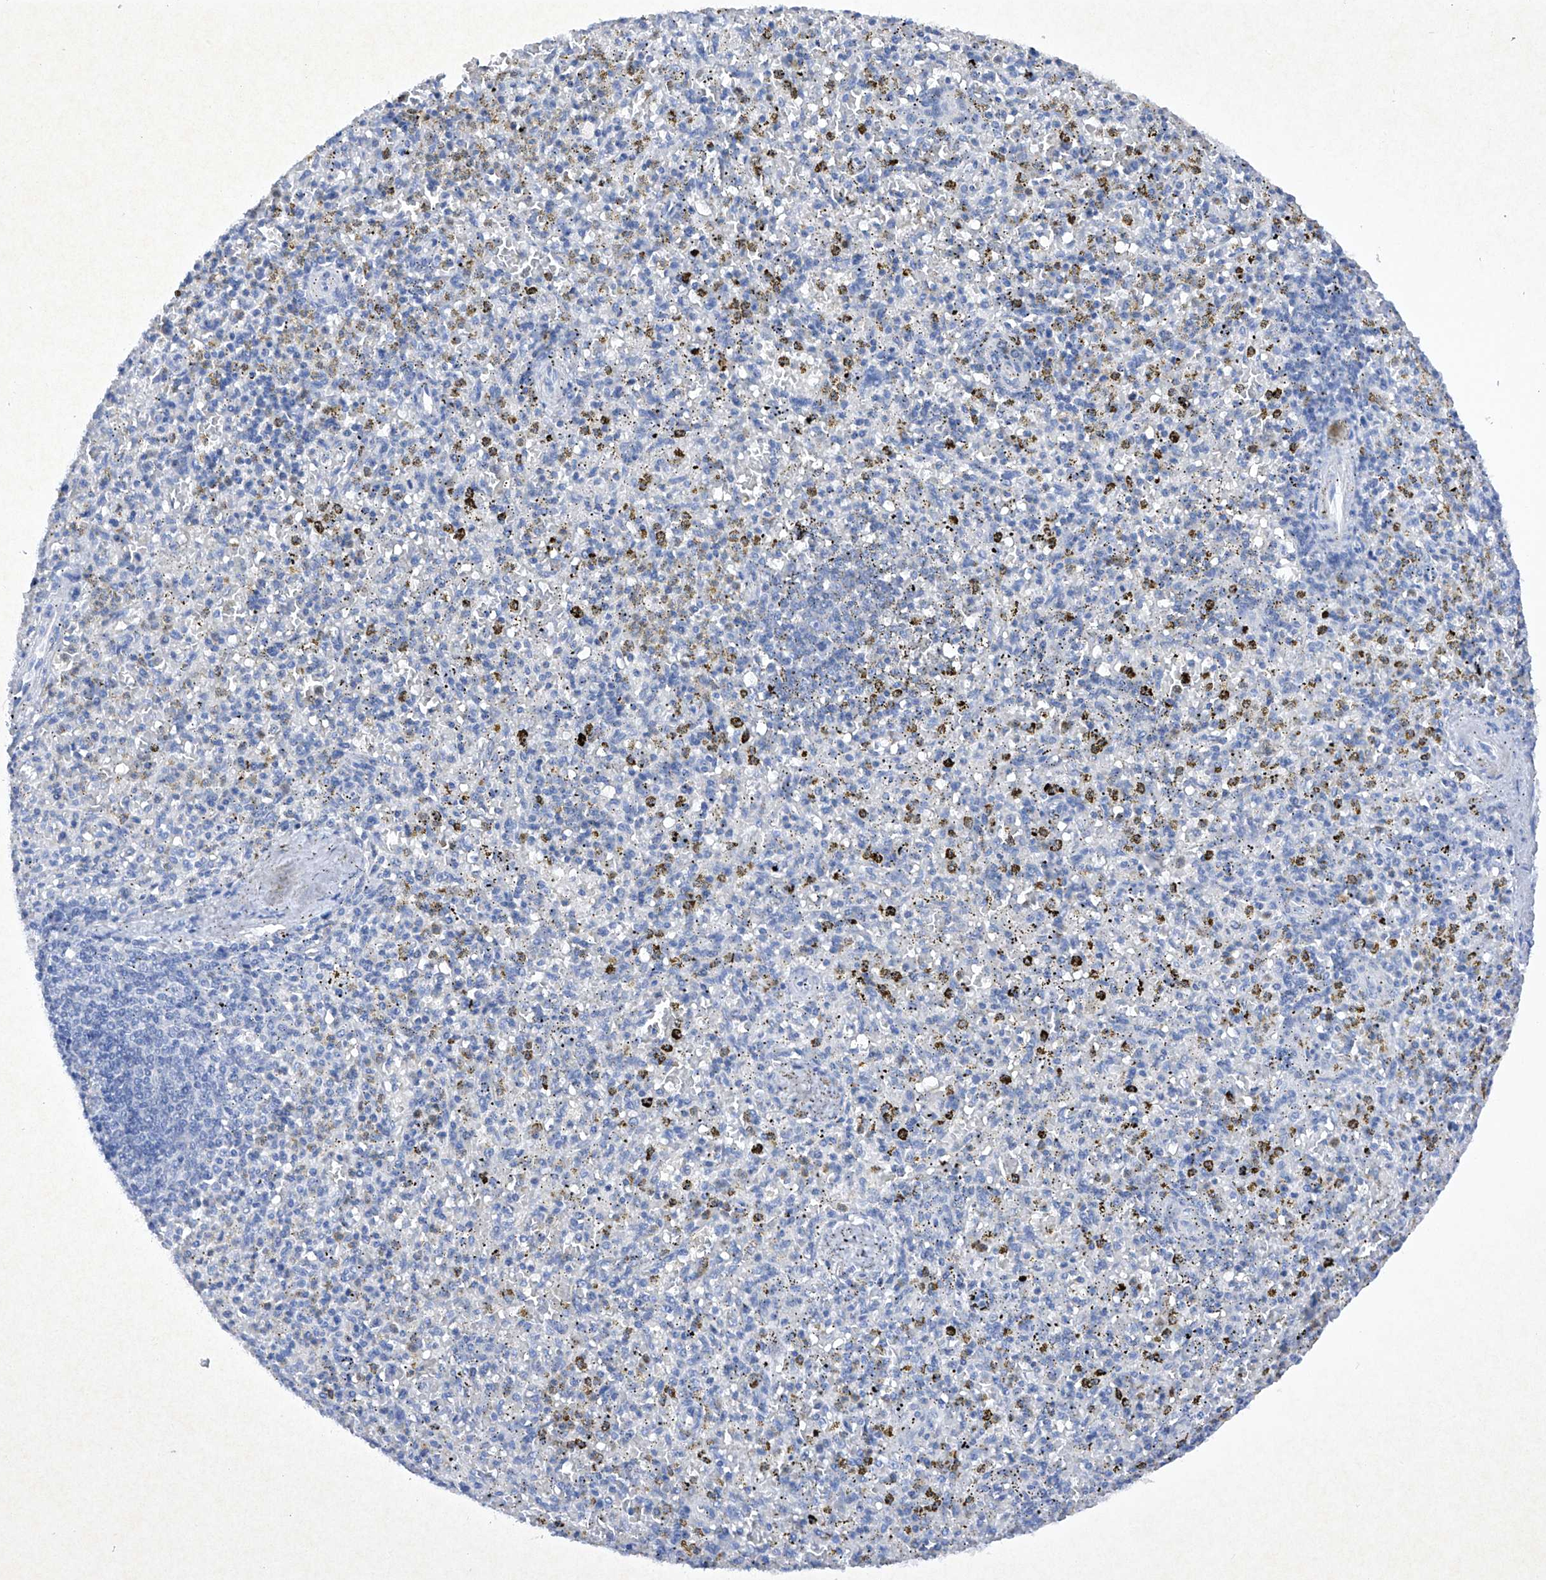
{"staining": {"intensity": "negative", "quantity": "none", "location": "none"}, "tissue": "spleen", "cell_type": "Cells in red pulp", "image_type": "normal", "snomed": [{"axis": "morphology", "description": "Normal tissue, NOS"}, {"axis": "topography", "description": "Spleen"}], "caption": "IHC image of benign spleen: human spleen stained with DAB displays no significant protein expression in cells in red pulp.", "gene": "BARX2", "patient": {"sex": "male", "age": 72}}